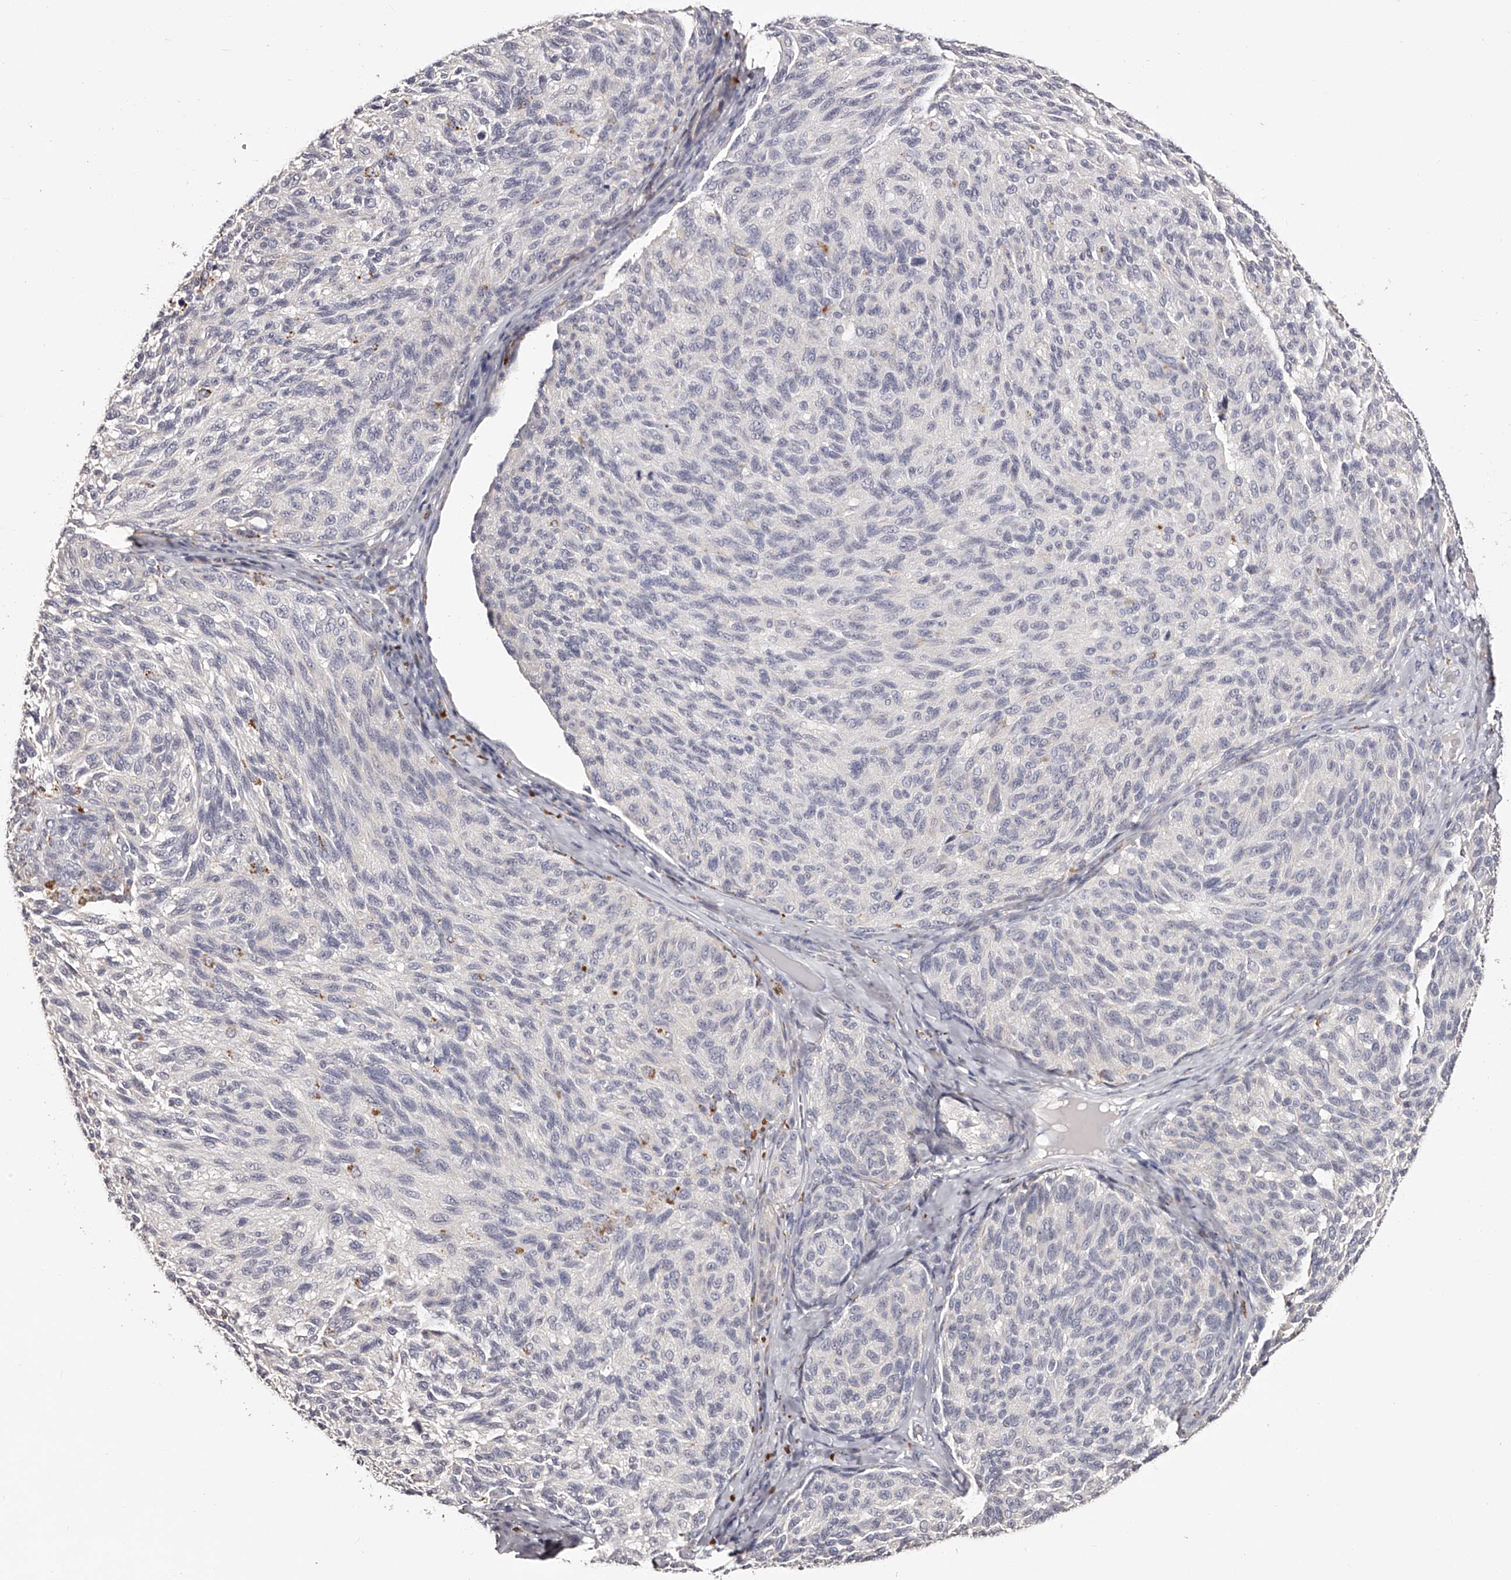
{"staining": {"intensity": "negative", "quantity": "none", "location": "none"}, "tissue": "melanoma", "cell_type": "Tumor cells", "image_type": "cancer", "snomed": [{"axis": "morphology", "description": "Malignant melanoma, NOS"}, {"axis": "topography", "description": "Skin"}], "caption": "This is an immunohistochemistry (IHC) photomicrograph of malignant melanoma. There is no expression in tumor cells.", "gene": "SLC35D3", "patient": {"sex": "female", "age": 73}}